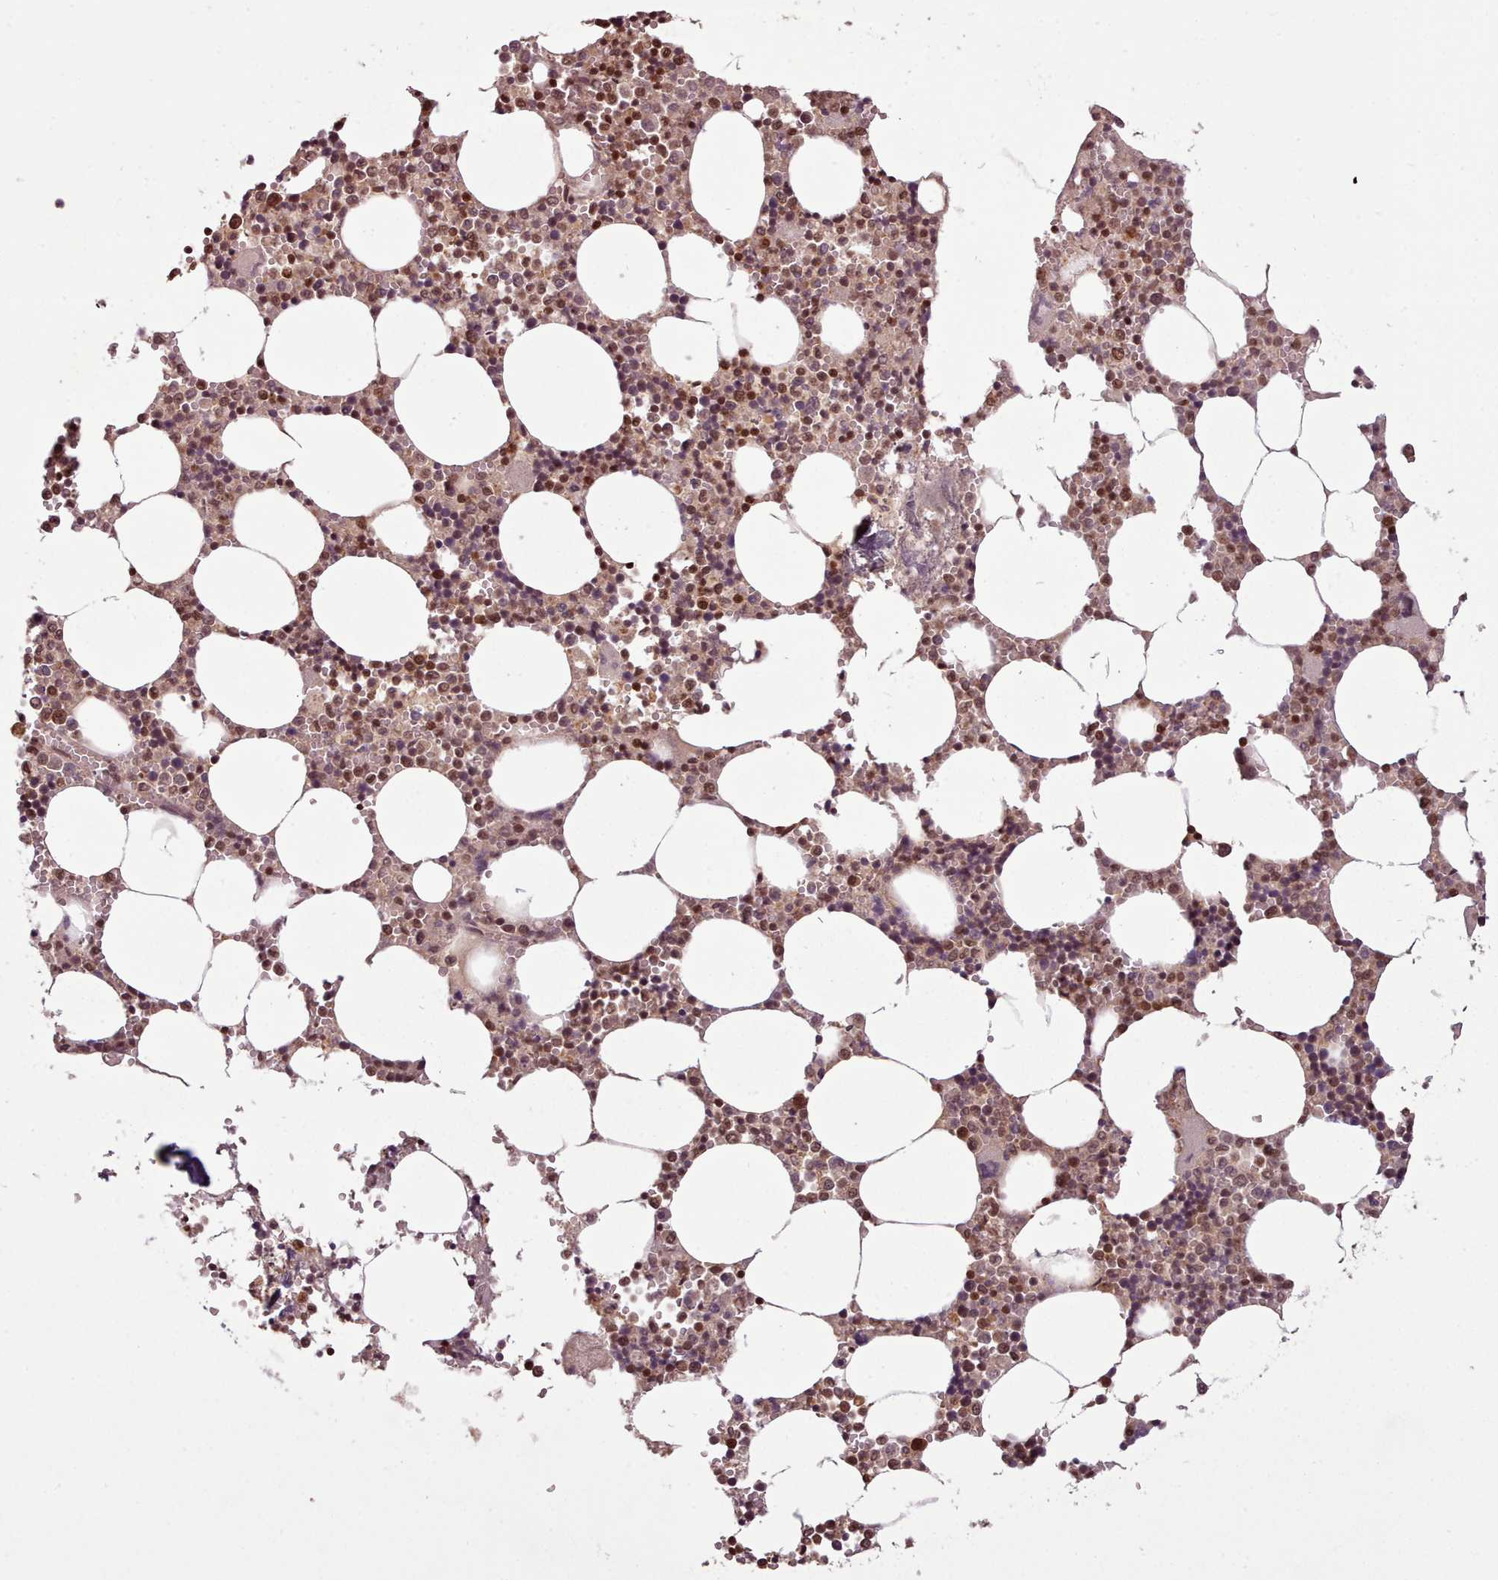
{"staining": {"intensity": "moderate", "quantity": "25%-75%", "location": "nuclear"}, "tissue": "bone marrow", "cell_type": "Hematopoietic cells", "image_type": "normal", "snomed": [{"axis": "morphology", "description": "Normal tissue, NOS"}, {"axis": "topography", "description": "Bone marrow"}], "caption": "Hematopoietic cells exhibit medium levels of moderate nuclear expression in about 25%-75% of cells in unremarkable human bone marrow.", "gene": "RPS27A", "patient": {"sex": "male", "age": 54}}